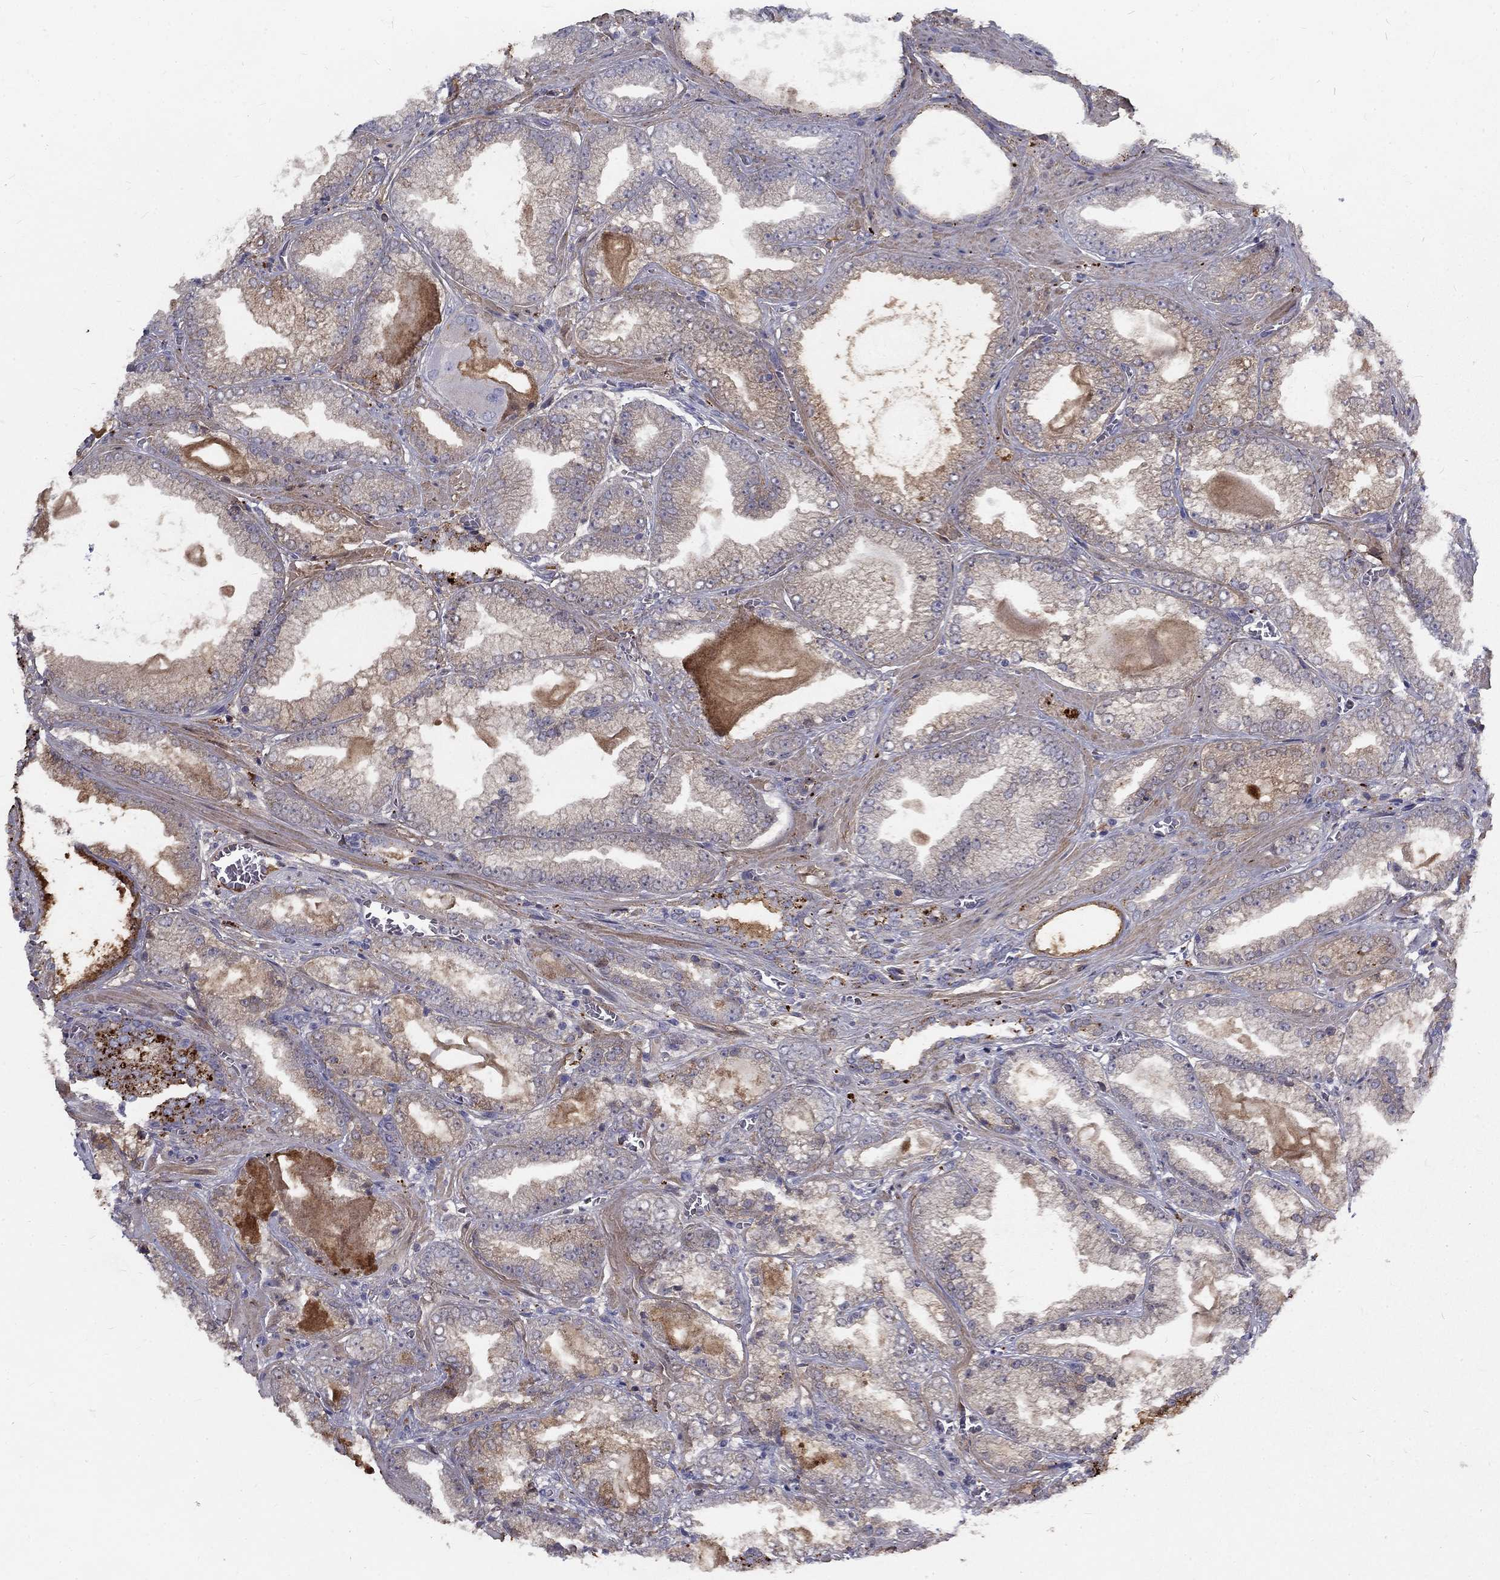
{"staining": {"intensity": "moderate", "quantity": "25%-75%", "location": "cytoplasmic/membranous"}, "tissue": "prostate cancer", "cell_type": "Tumor cells", "image_type": "cancer", "snomed": [{"axis": "morphology", "description": "Adenocarcinoma, Low grade"}, {"axis": "topography", "description": "Prostate"}], "caption": "Moderate cytoplasmic/membranous positivity for a protein is seen in about 25%-75% of tumor cells of prostate adenocarcinoma (low-grade) using immunohistochemistry (IHC).", "gene": "EPDR1", "patient": {"sex": "male", "age": 57}}